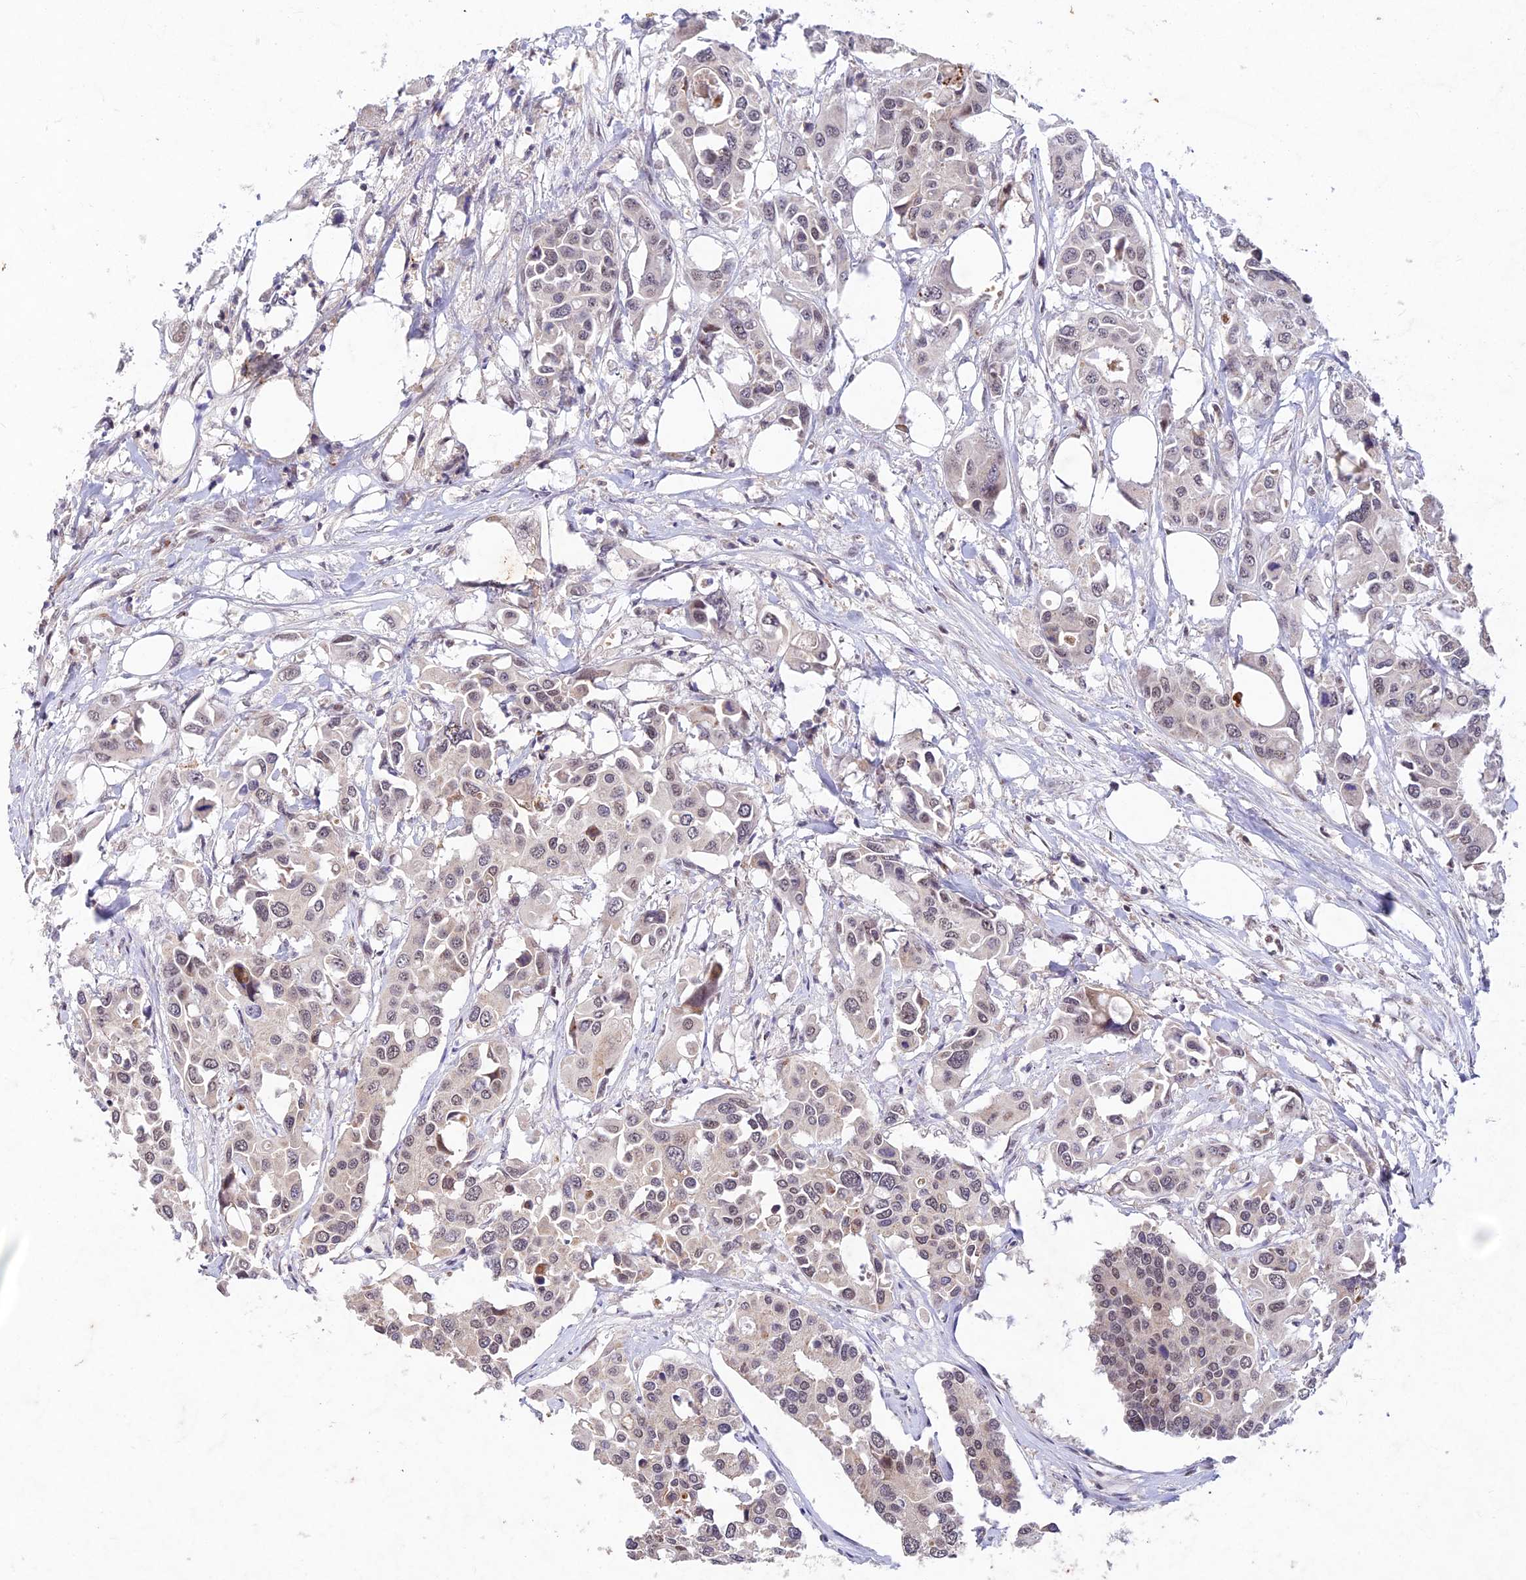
{"staining": {"intensity": "weak", "quantity": "<25%", "location": "cytoplasmic/membranous,nuclear"}, "tissue": "colorectal cancer", "cell_type": "Tumor cells", "image_type": "cancer", "snomed": [{"axis": "morphology", "description": "Adenocarcinoma, NOS"}, {"axis": "topography", "description": "Colon"}], "caption": "This is an immunohistochemistry photomicrograph of colorectal cancer. There is no expression in tumor cells.", "gene": "RAVER1", "patient": {"sex": "male", "age": 77}}